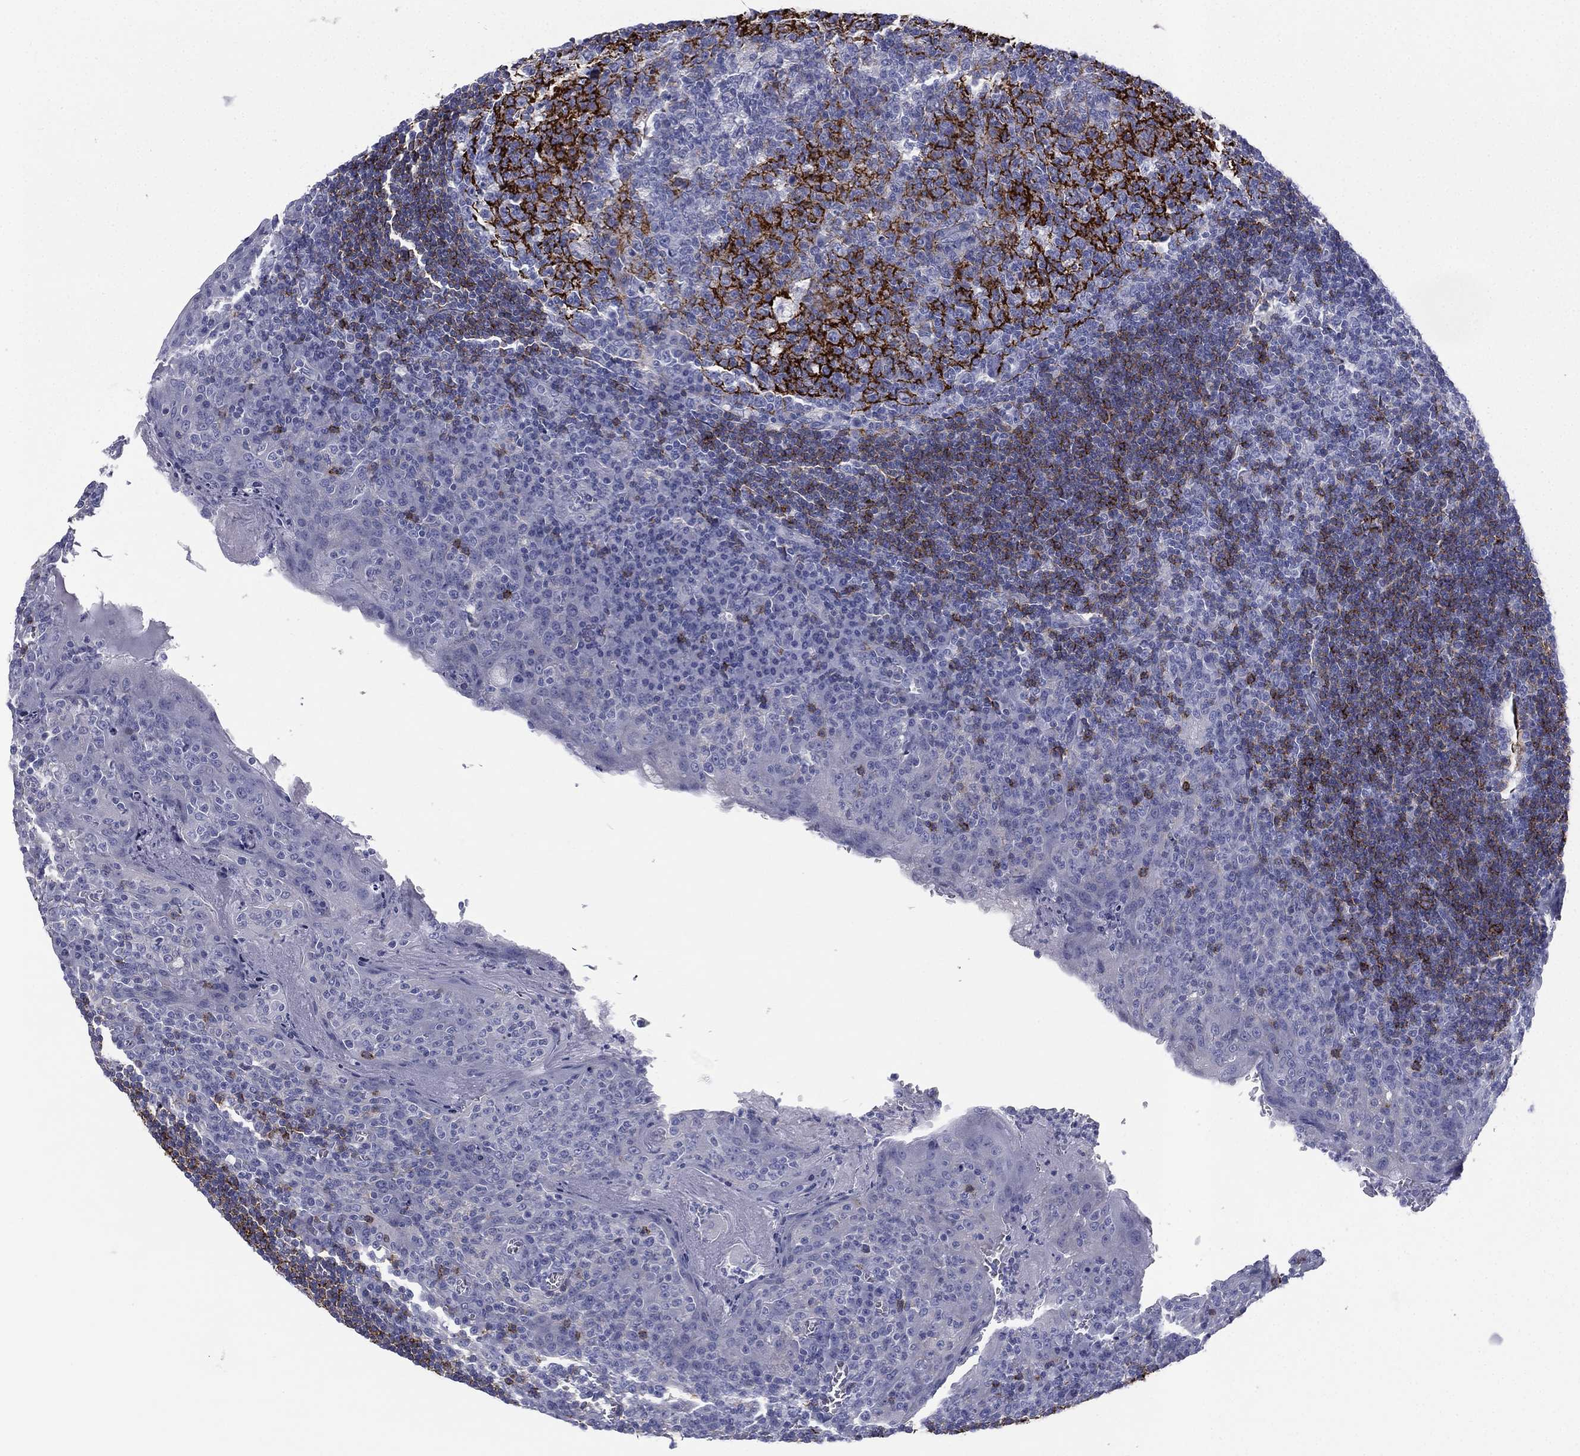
{"staining": {"intensity": "strong", "quantity": "25%-75%", "location": "cytoplasmic/membranous"}, "tissue": "tonsil", "cell_type": "Germinal center cells", "image_type": "normal", "snomed": [{"axis": "morphology", "description": "Normal tissue, NOS"}, {"axis": "topography", "description": "Tonsil"}], "caption": "A micrograph showing strong cytoplasmic/membranous expression in about 25%-75% of germinal center cells in normal tonsil, as visualized by brown immunohistochemical staining.", "gene": "FCER2", "patient": {"sex": "female", "age": 13}}